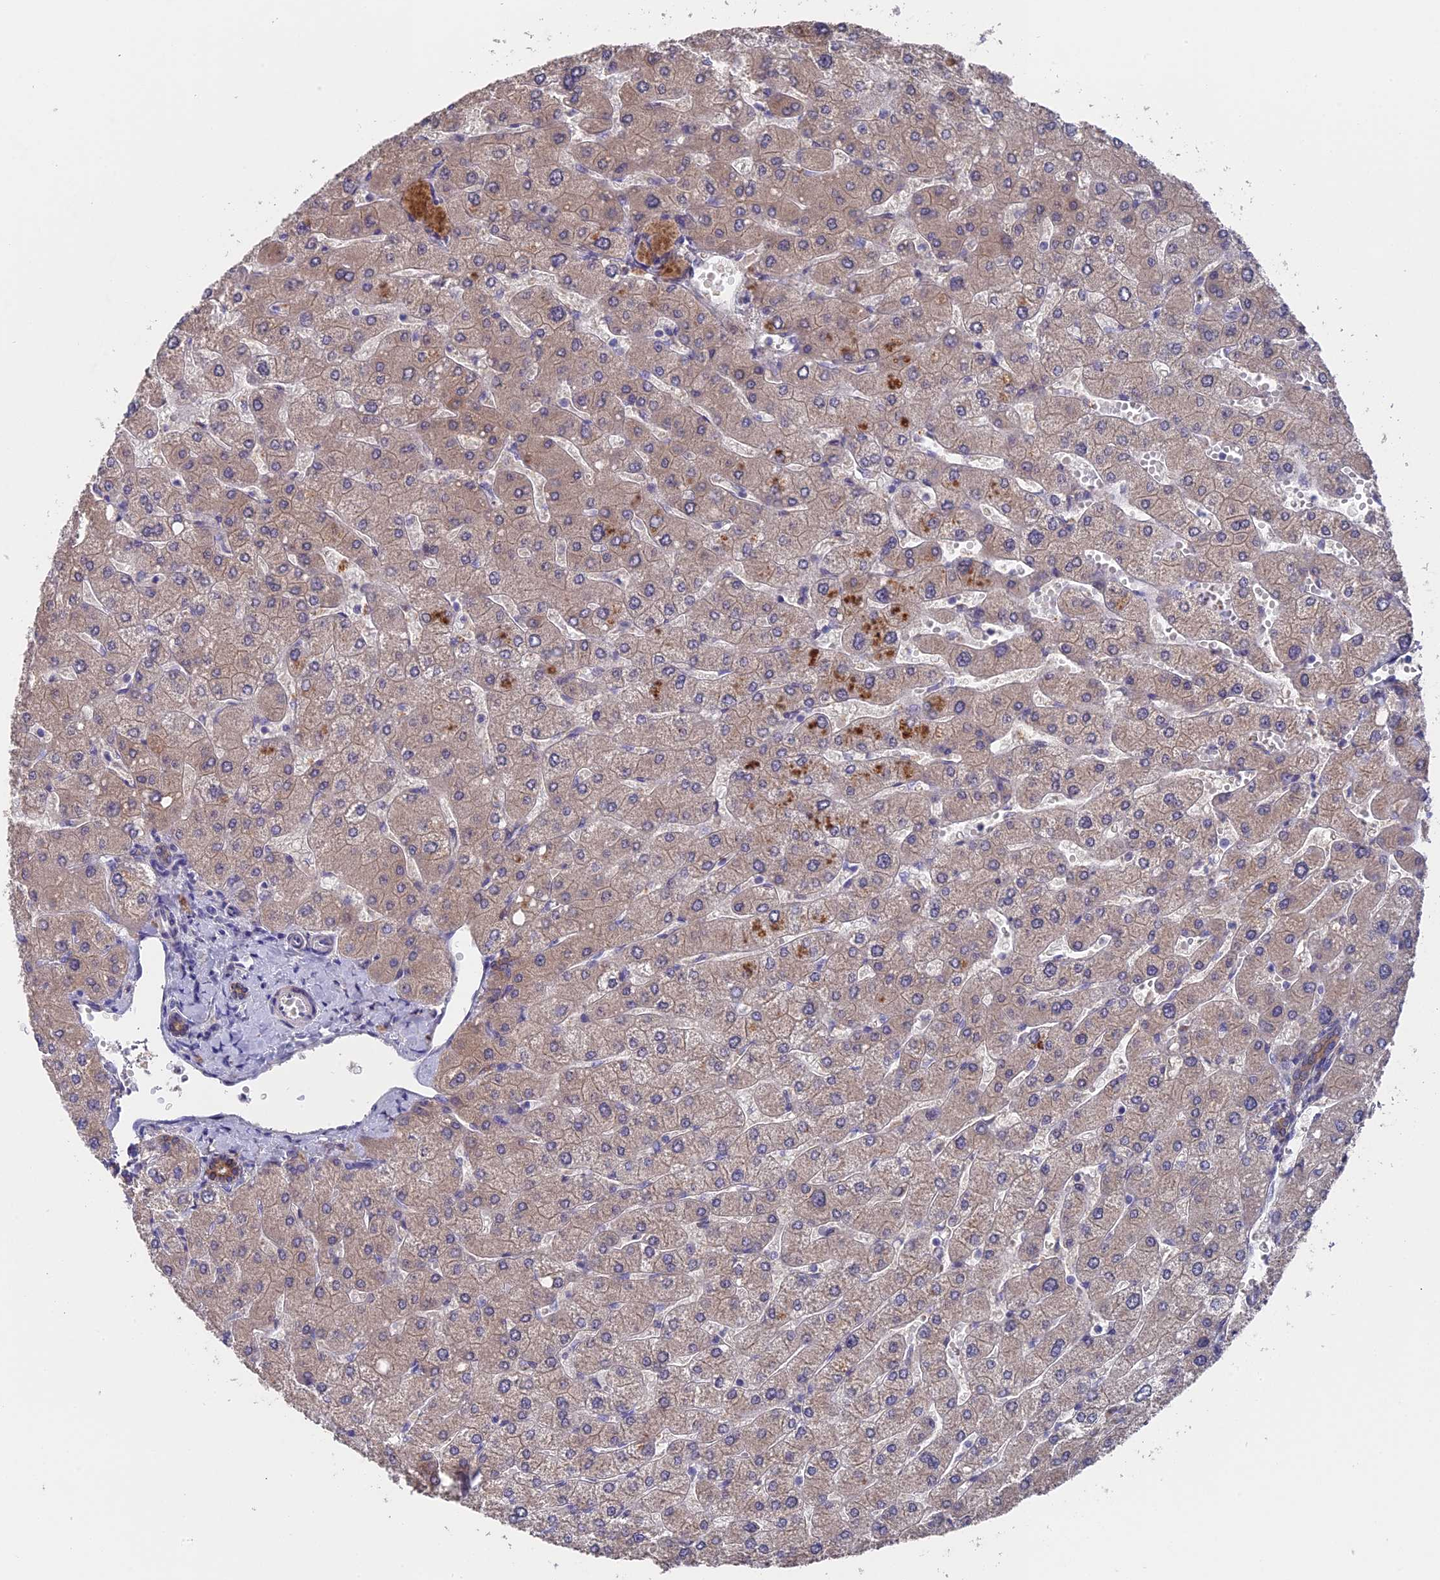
{"staining": {"intensity": "moderate", "quantity": ">75%", "location": "cytoplasmic/membranous"}, "tissue": "liver", "cell_type": "Cholangiocytes", "image_type": "normal", "snomed": [{"axis": "morphology", "description": "Normal tissue, NOS"}, {"axis": "topography", "description": "Liver"}], "caption": "This histopathology image displays IHC staining of unremarkable liver, with medium moderate cytoplasmic/membranous expression in about >75% of cholangiocytes.", "gene": "ZCCHC2", "patient": {"sex": "male", "age": 55}}